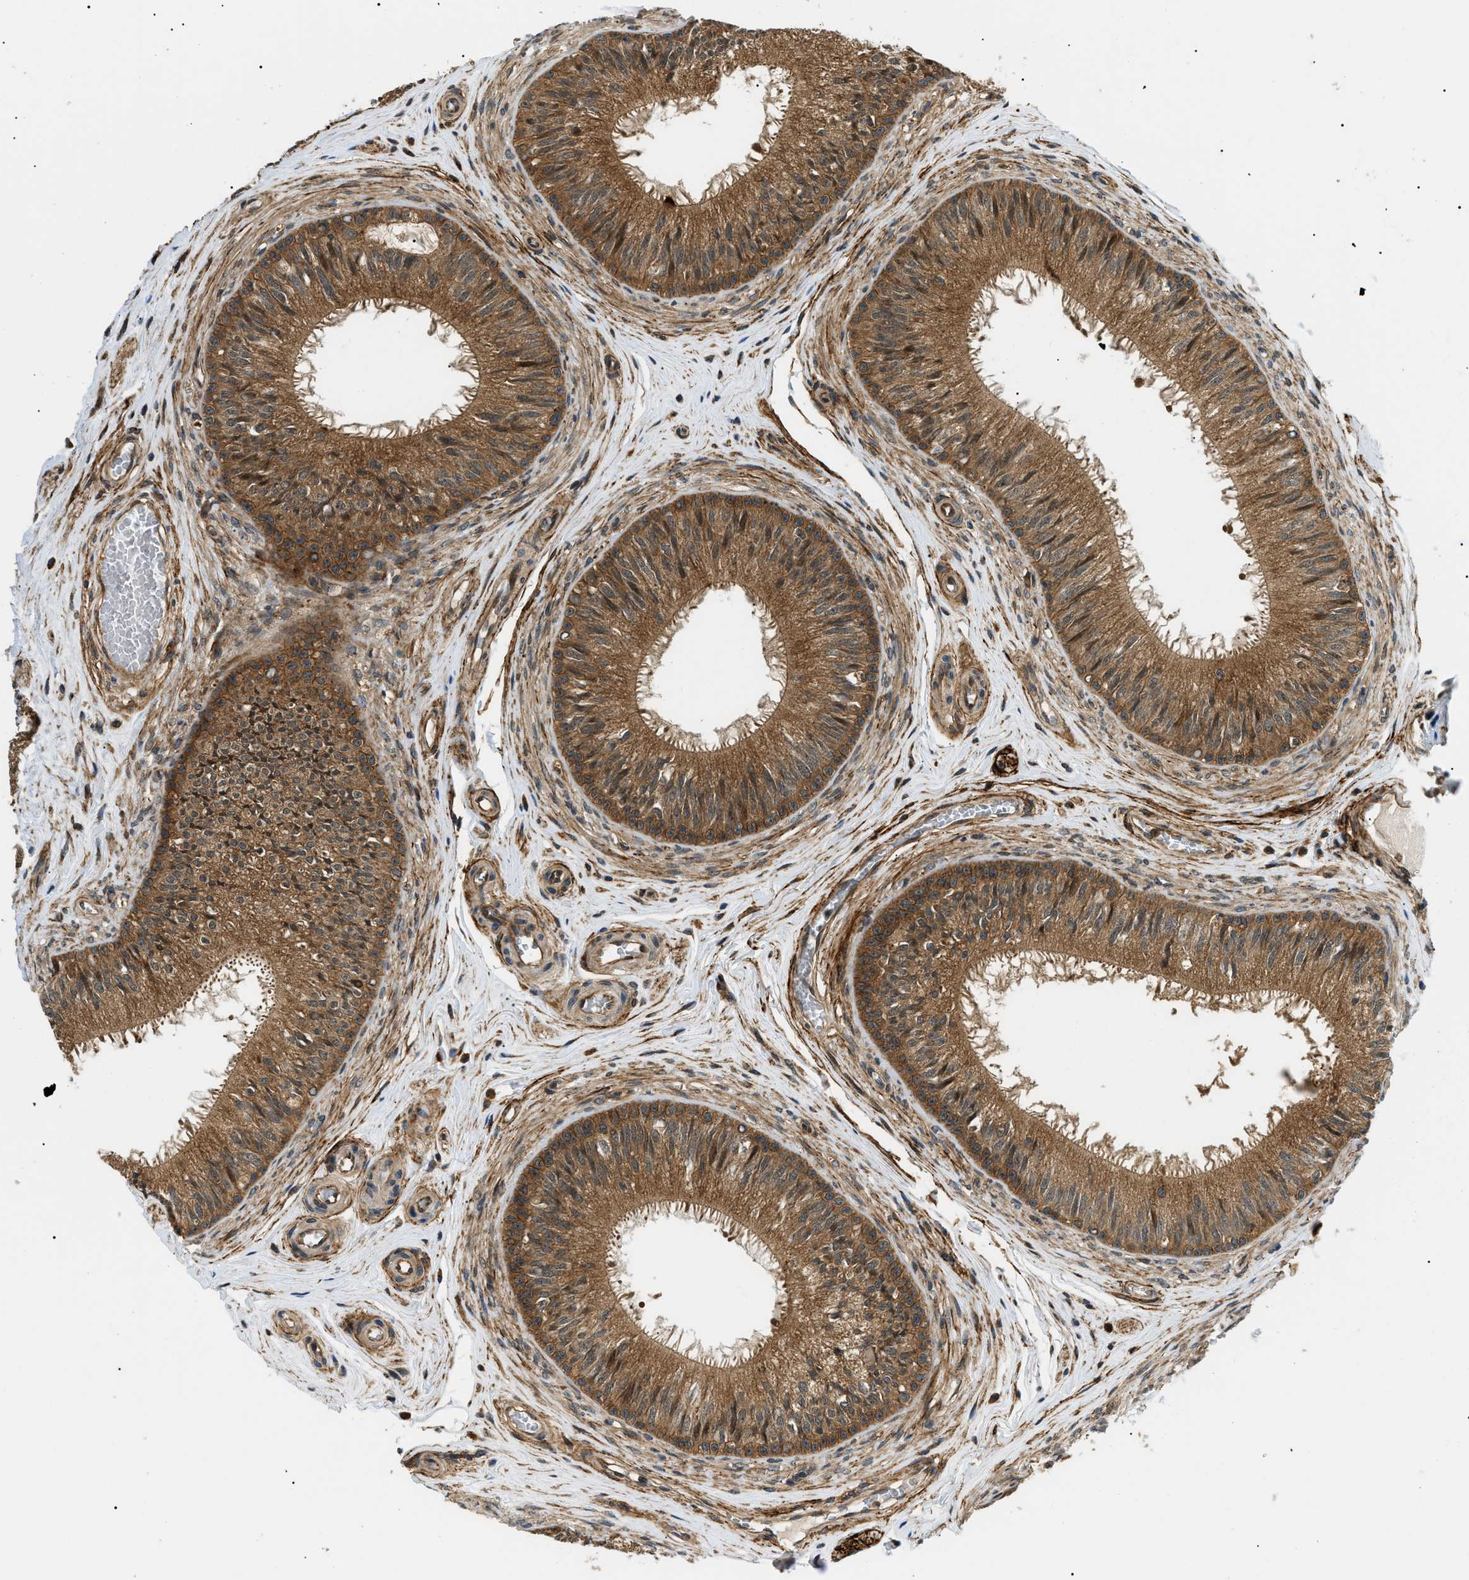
{"staining": {"intensity": "moderate", "quantity": ">75%", "location": "cytoplasmic/membranous"}, "tissue": "epididymis", "cell_type": "Glandular cells", "image_type": "normal", "snomed": [{"axis": "morphology", "description": "Normal tissue, NOS"}, {"axis": "topography", "description": "Testis"}, {"axis": "topography", "description": "Epididymis"}], "caption": "Epididymis was stained to show a protein in brown. There is medium levels of moderate cytoplasmic/membranous expression in approximately >75% of glandular cells.", "gene": "ATP6AP1", "patient": {"sex": "male", "age": 36}}